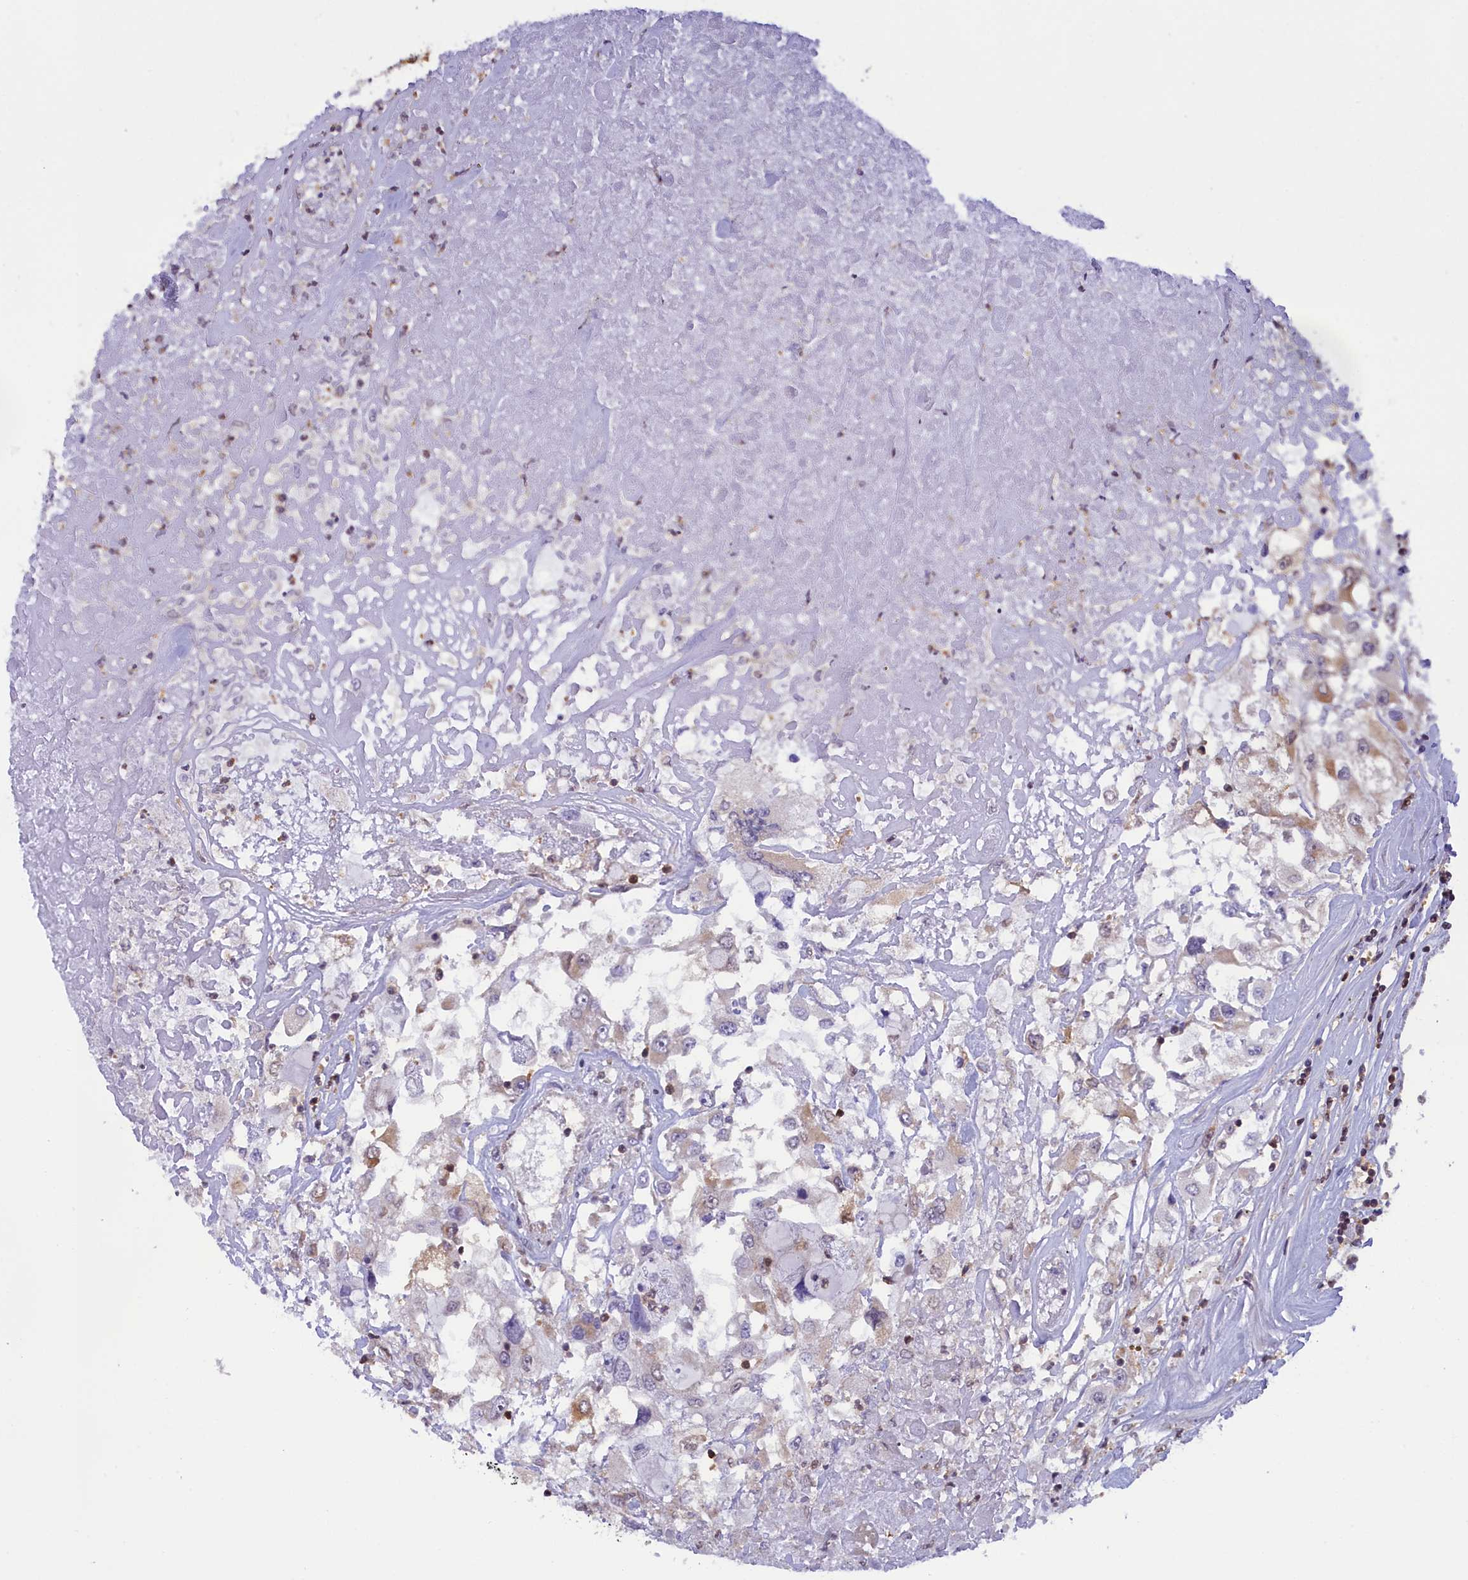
{"staining": {"intensity": "moderate", "quantity": "<25%", "location": "cytoplasmic/membranous"}, "tissue": "renal cancer", "cell_type": "Tumor cells", "image_type": "cancer", "snomed": [{"axis": "morphology", "description": "Adenocarcinoma, NOS"}, {"axis": "topography", "description": "Kidney"}], "caption": "Renal adenocarcinoma stained with a brown dye demonstrates moderate cytoplasmic/membranous positive positivity in approximately <25% of tumor cells.", "gene": "IZUMO2", "patient": {"sex": "female", "age": 52}}